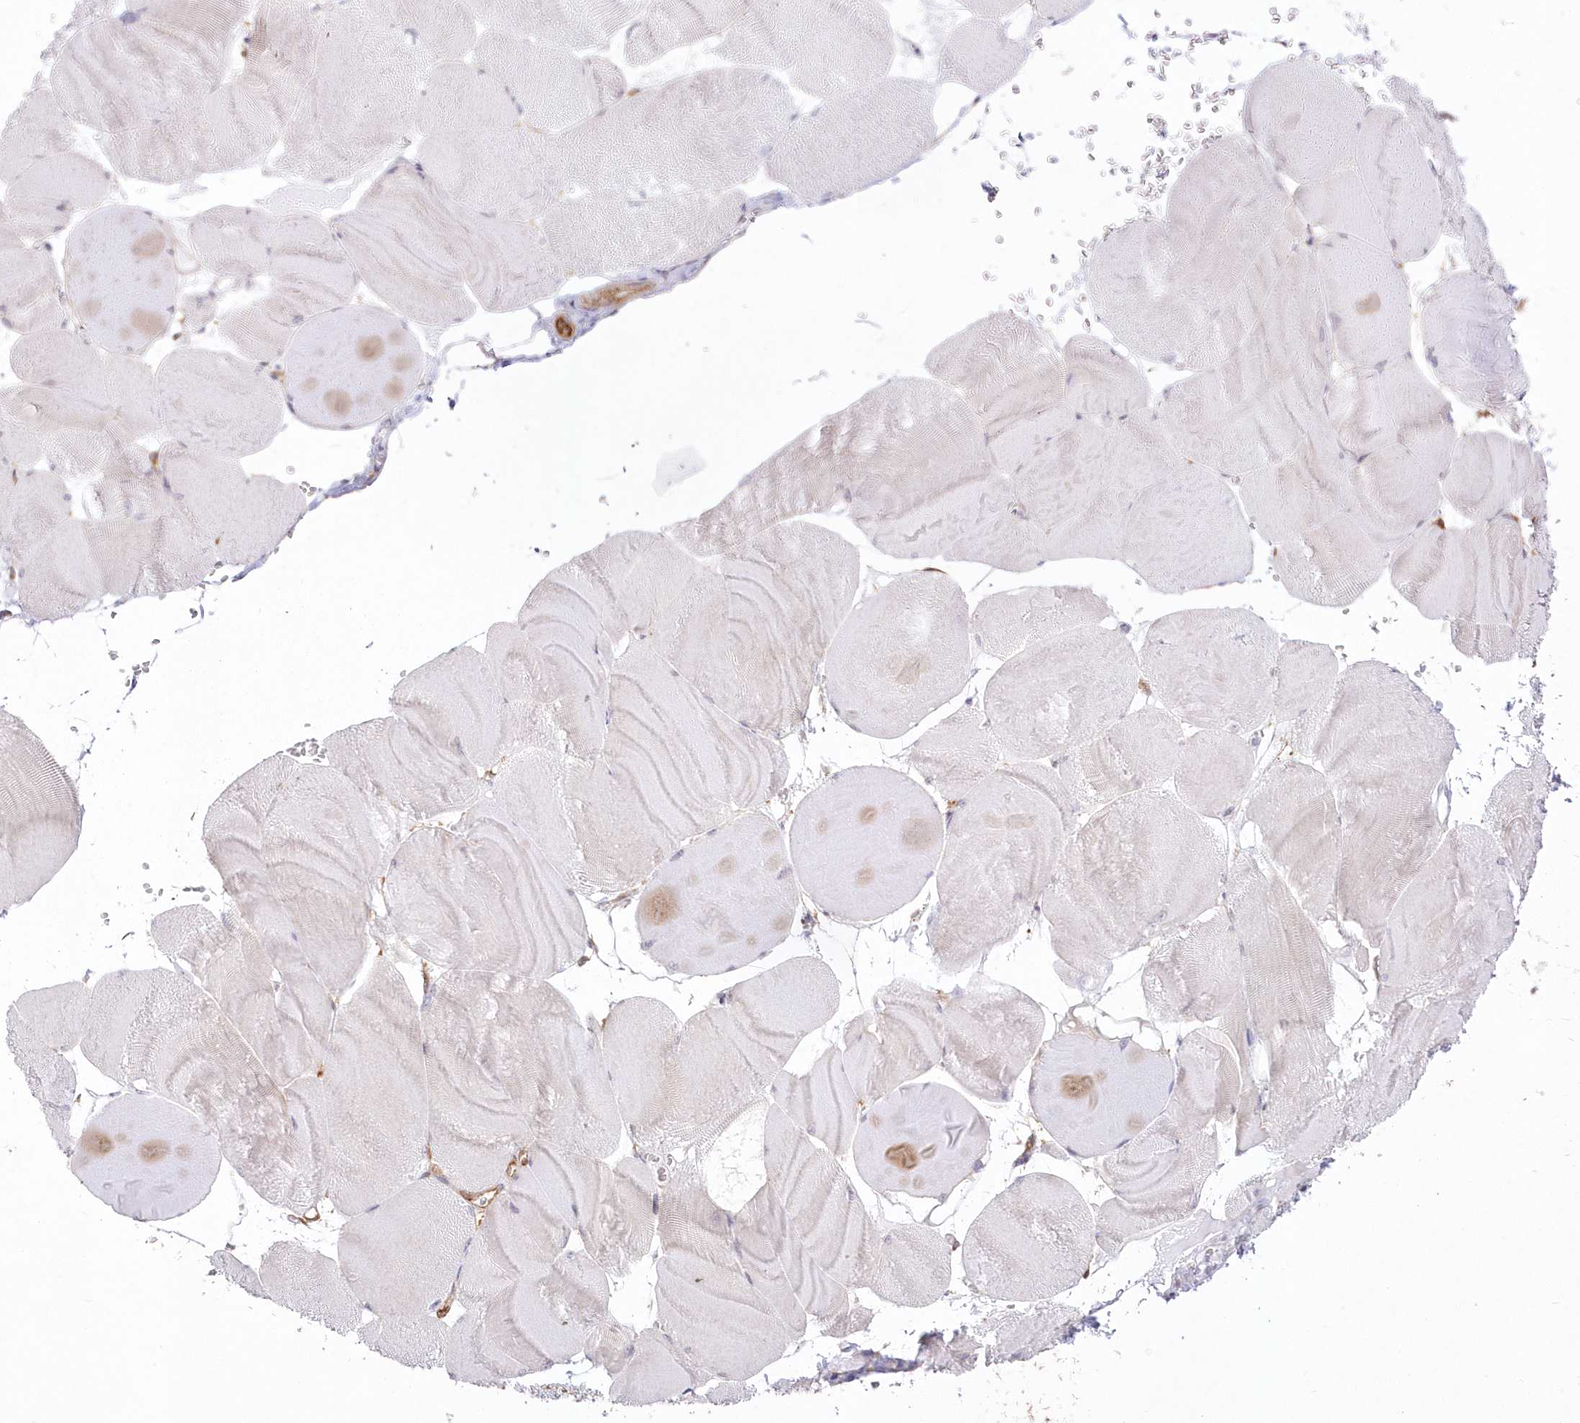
{"staining": {"intensity": "weak", "quantity": "<25%", "location": "cytoplasmic/membranous"}, "tissue": "skeletal muscle", "cell_type": "Myocytes", "image_type": "normal", "snomed": [{"axis": "morphology", "description": "Normal tissue, NOS"}, {"axis": "morphology", "description": "Basal cell carcinoma"}, {"axis": "topography", "description": "Skeletal muscle"}], "caption": "Immunohistochemistry (IHC) of unremarkable human skeletal muscle exhibits no staining in myocytes. The staining is performed using DAB brown chromogen with nuclei counter-stained in using hematoxylin.", "gene": "SH3PXD2B", "patient": {"sex": "female", "age": 64}}